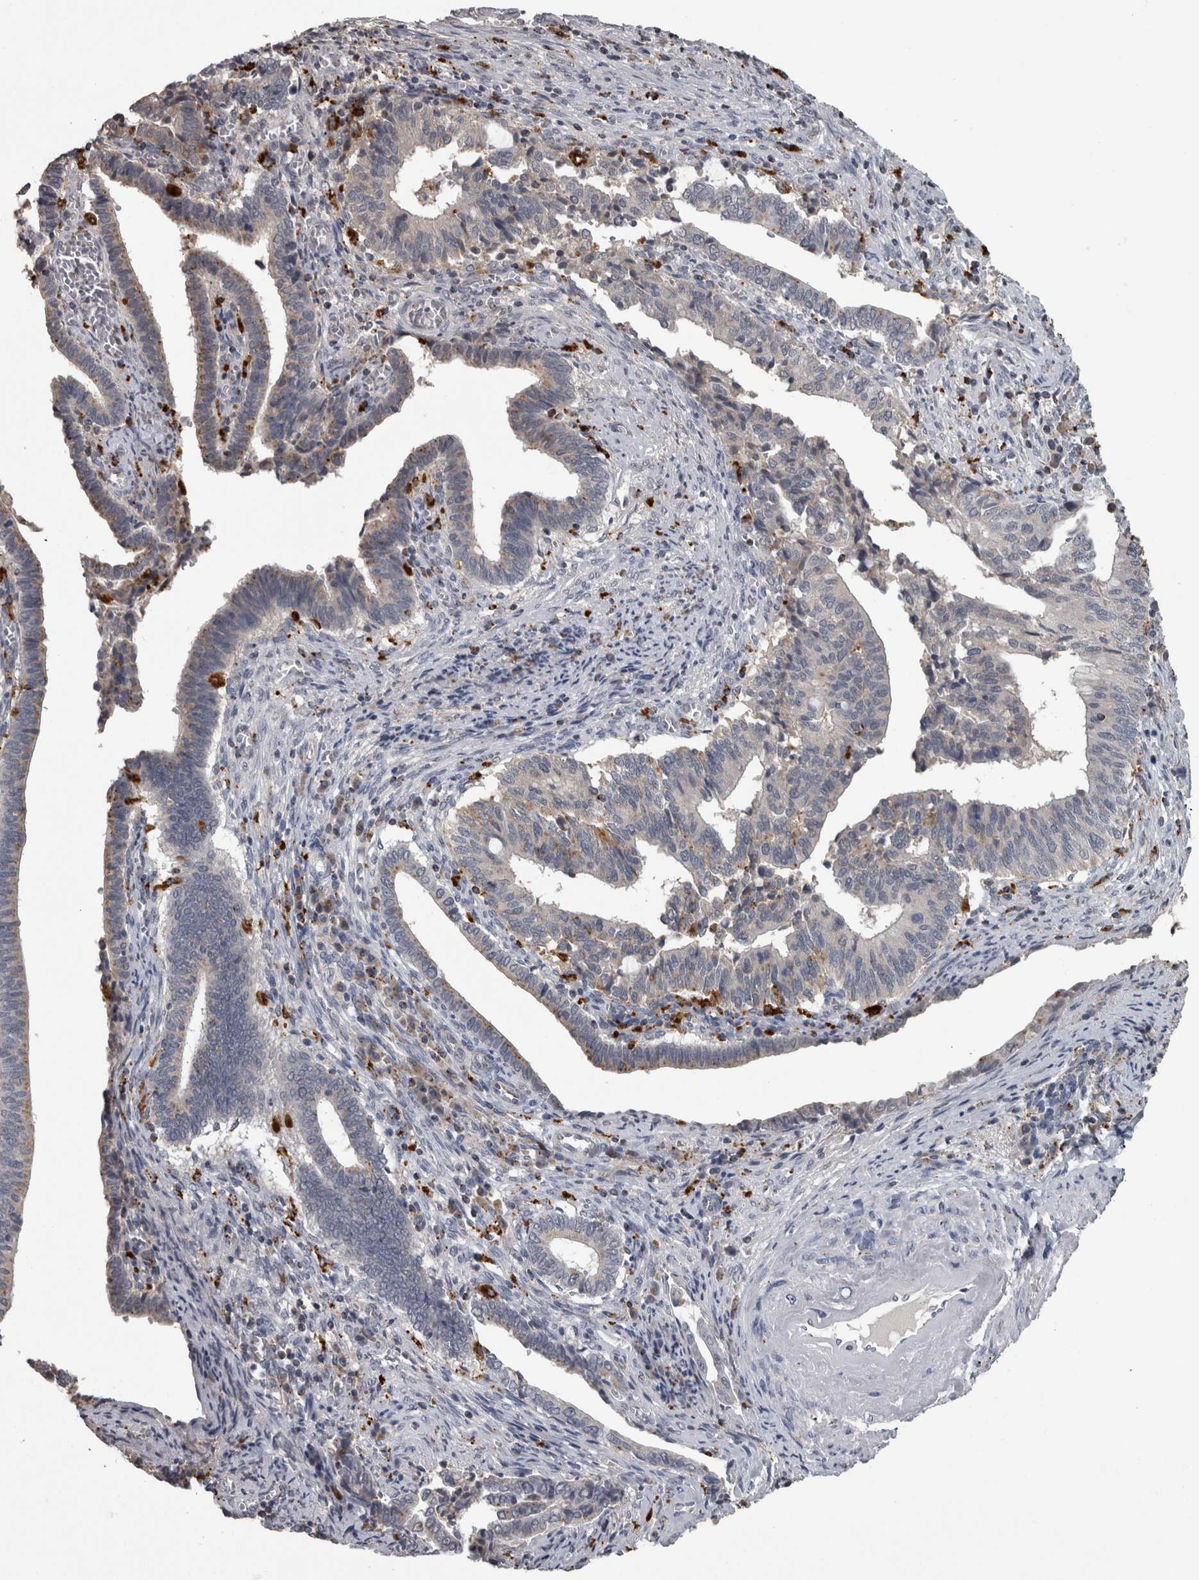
{"staining": {"intensity": "weak", "quantity": "<25%", "location": "cytoplasmic/membranous"}, "tissue": "cervical cancer", "cell_type": "Tumor cells", "image_type": "cancer", "snomed": [{"axis": "morphology", "description": "Adenocarcinoma, NOS"}, {"axis": "topography", "description": "Cervix"}], "caption": "Immunohistochemistry (IHC) micrograph of cervical adenocarcinoma stained for a protein (brown), which exhibits no positivity in tumor cells.", "gene": "NAAA", "patient": {"sex": "female", "age": 44}}